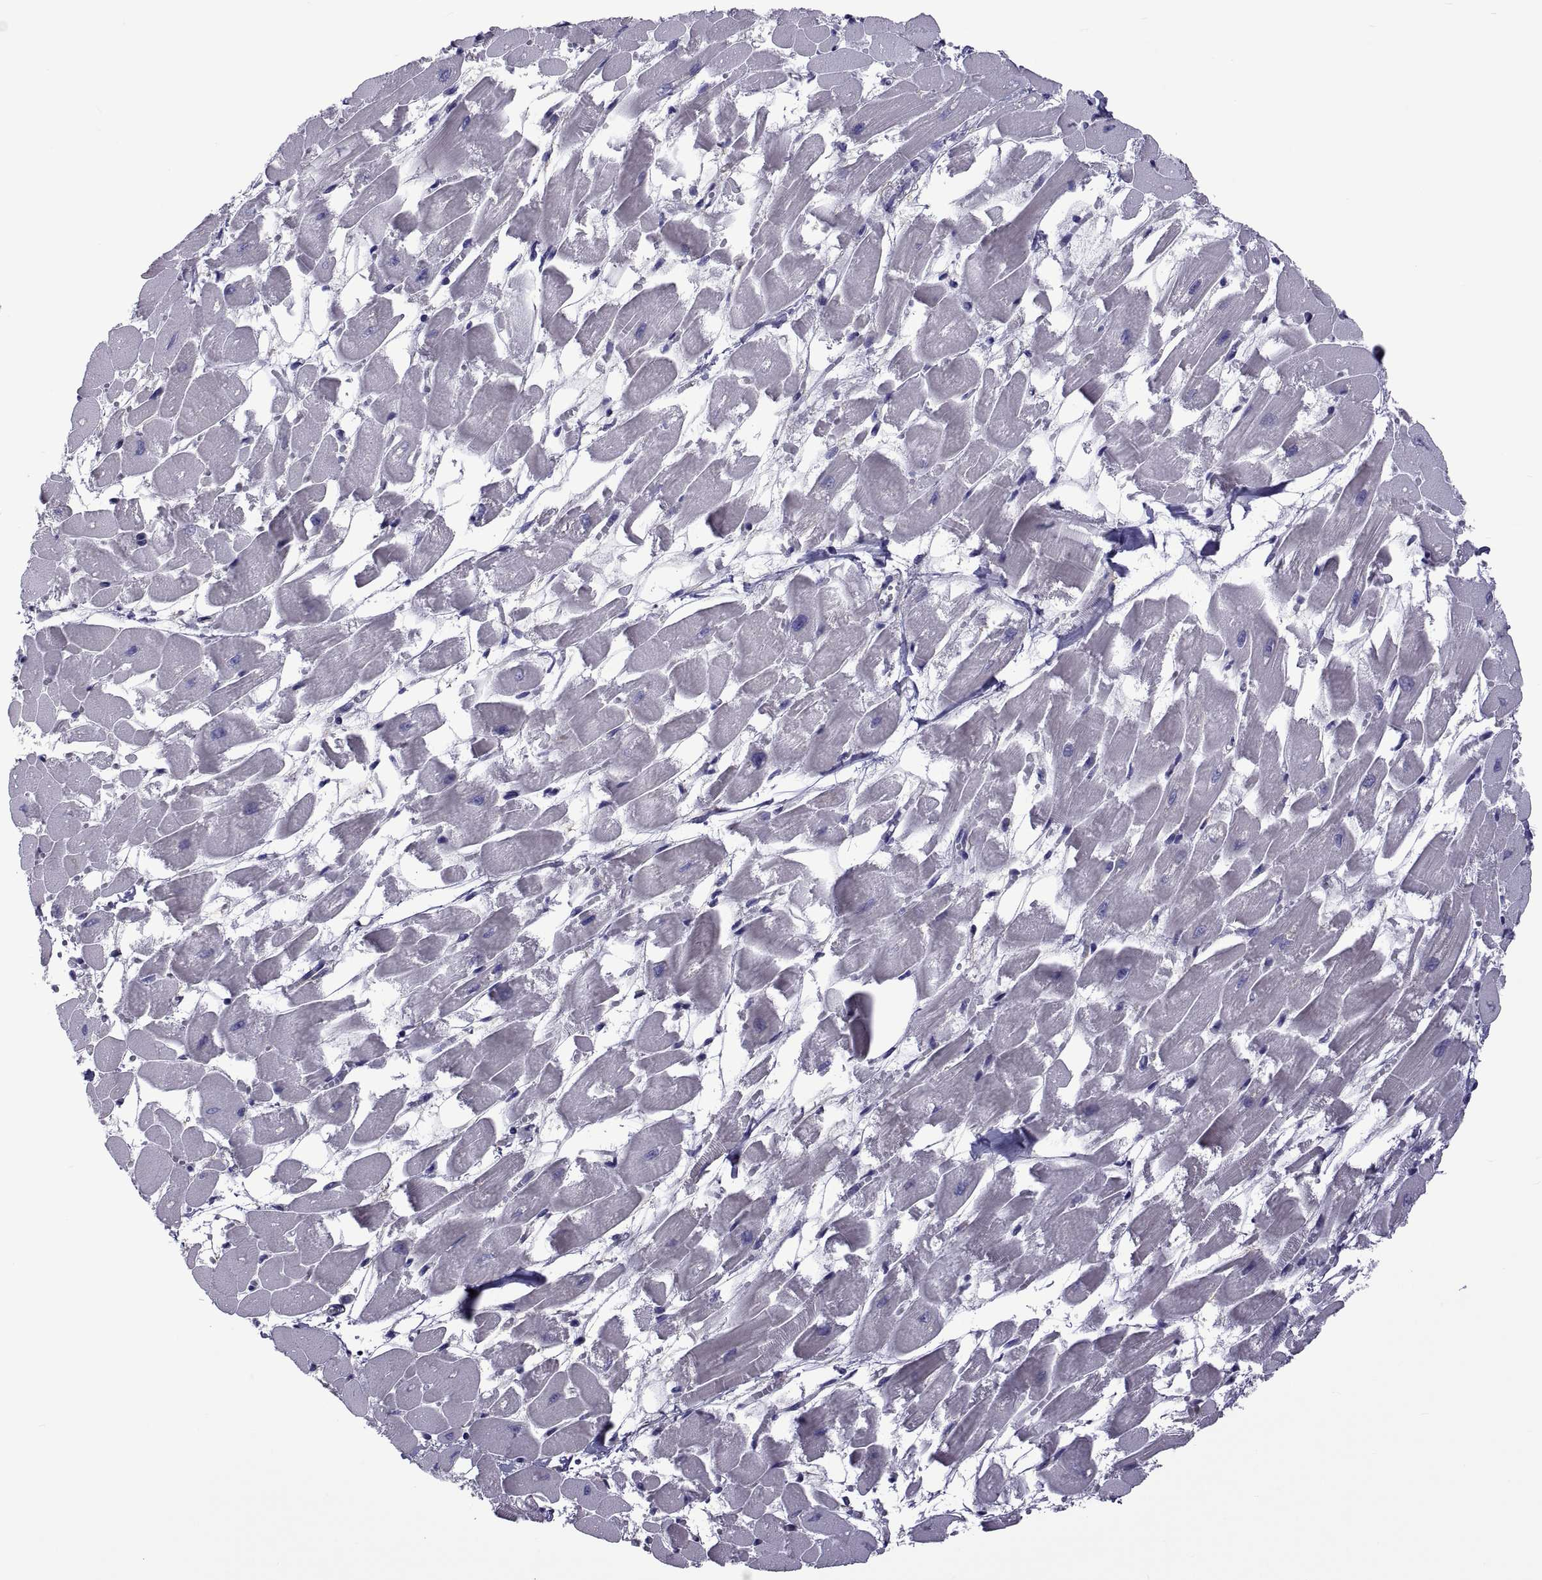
{"staining": {"intensity": "negative", "quantity": "none", "location": "none"}, "tissue": "heart muscle", "cell_type": "Cardiomyocytes", "image_type": "normal", "snomed": [{"axis": "morphology", "description": "Normal tissue, NOS"}, {"axis": "topography", "description": "Heart"}], "caption": "Immunohistochemical staining of benign heart muscle demonstrates no significant expression in cardiomyocytes.", "gene": "TMC3", "patient": {"sex": "female", "age": 52}}